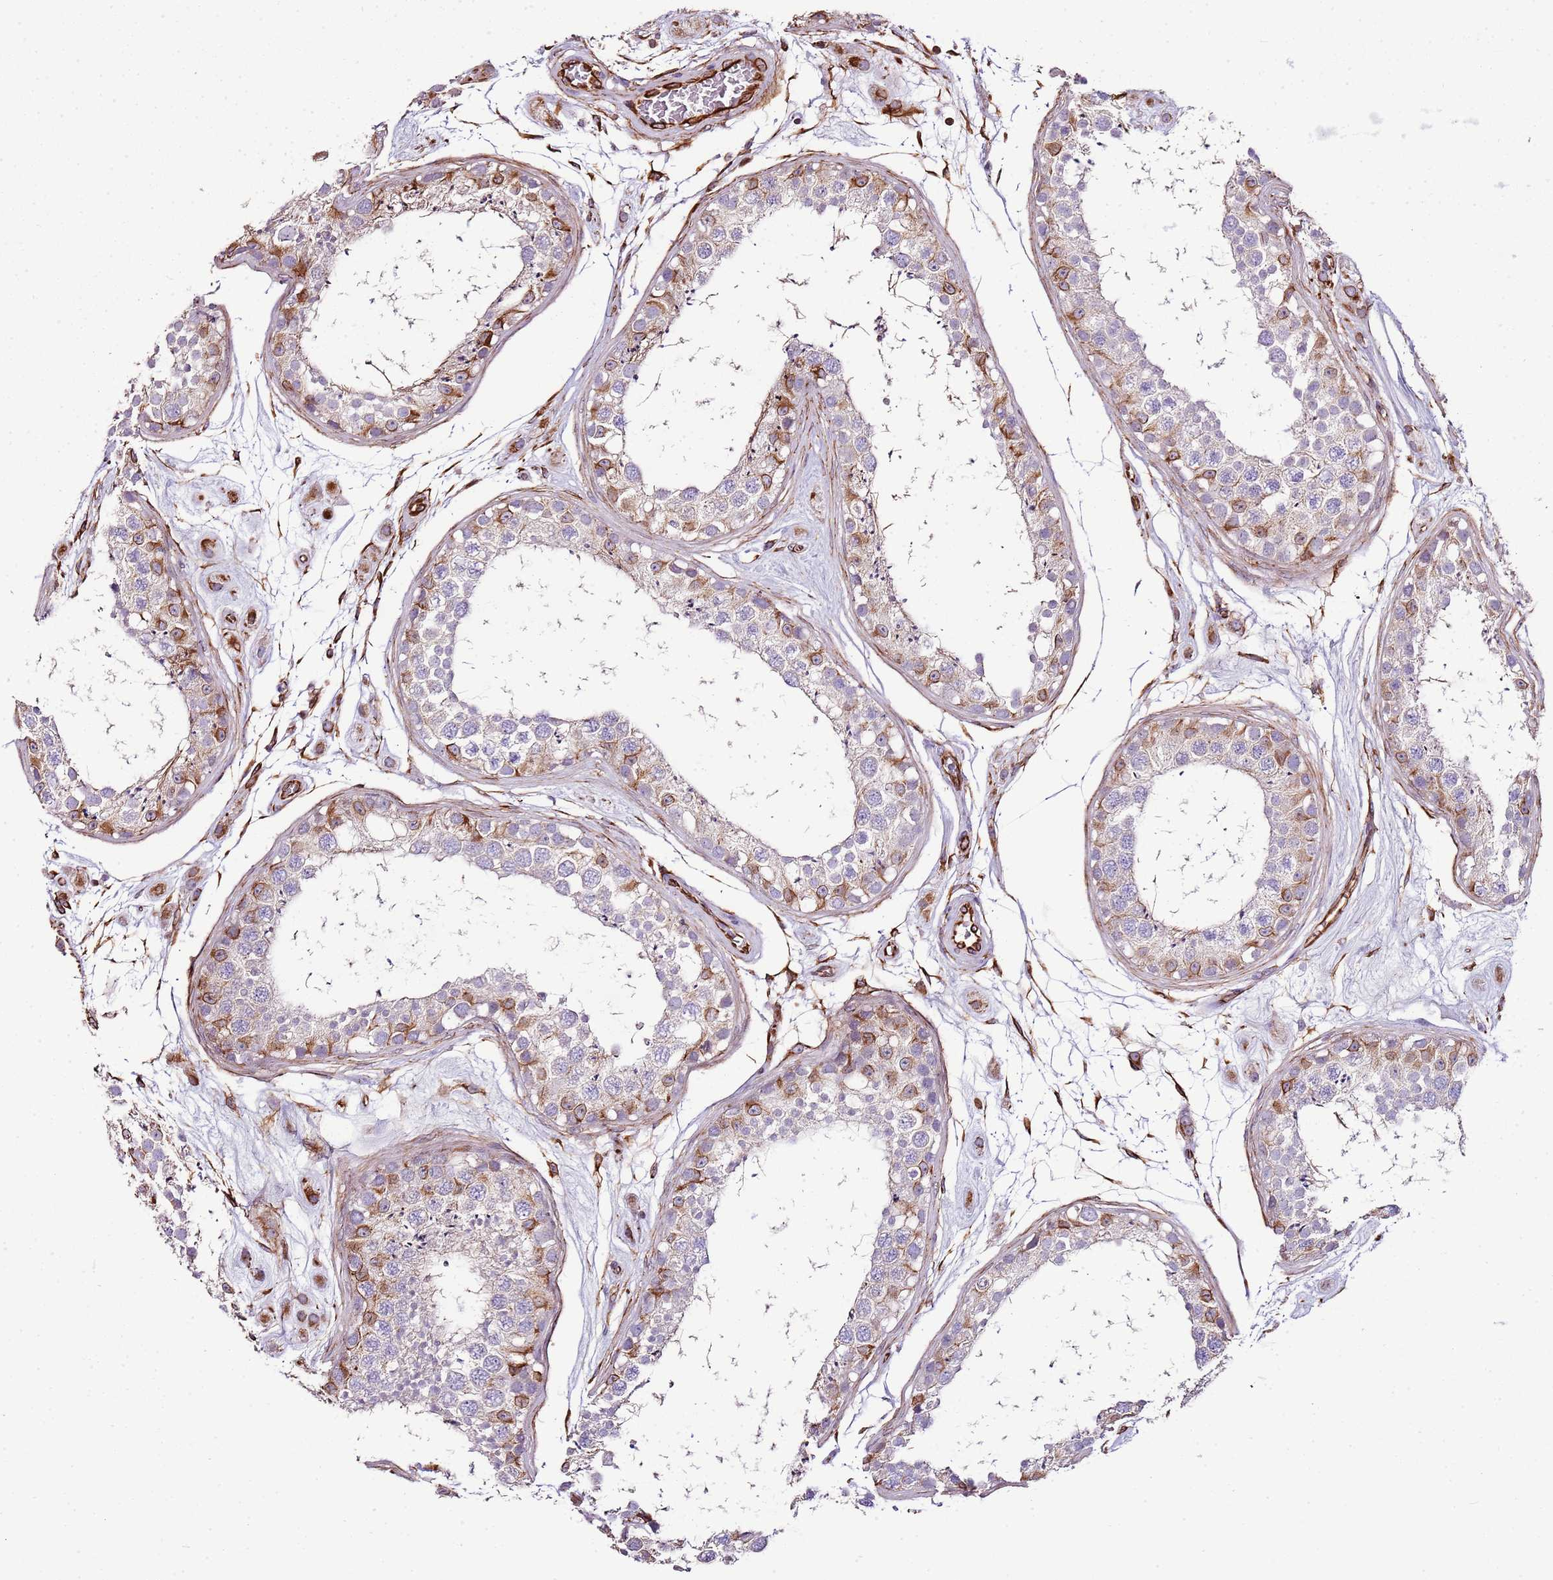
{"staining": {"intensity": "moderate", "quantity": "<25%", "location": "cytoplasmic/membranous"}, "tissue": "testis", "cell_type": "Cells in seminiferous ducts", "image_type": "normal", "snomed": [{"axis": "morphology", "description": "Normal tissue, NOS"}, {"axis": "topography", "description": "Testis"}], "caption": "Immunohistochemistry (IHC) photomicrograph of benign testis stained for a protein (brown), which demonstrates low levels of moderate cytoplasmic/membranous positivity in about <25% of cells in seminiferous ducts.", "gene": "ZNF786", "patient": {"sex": "male", "age": 25}}